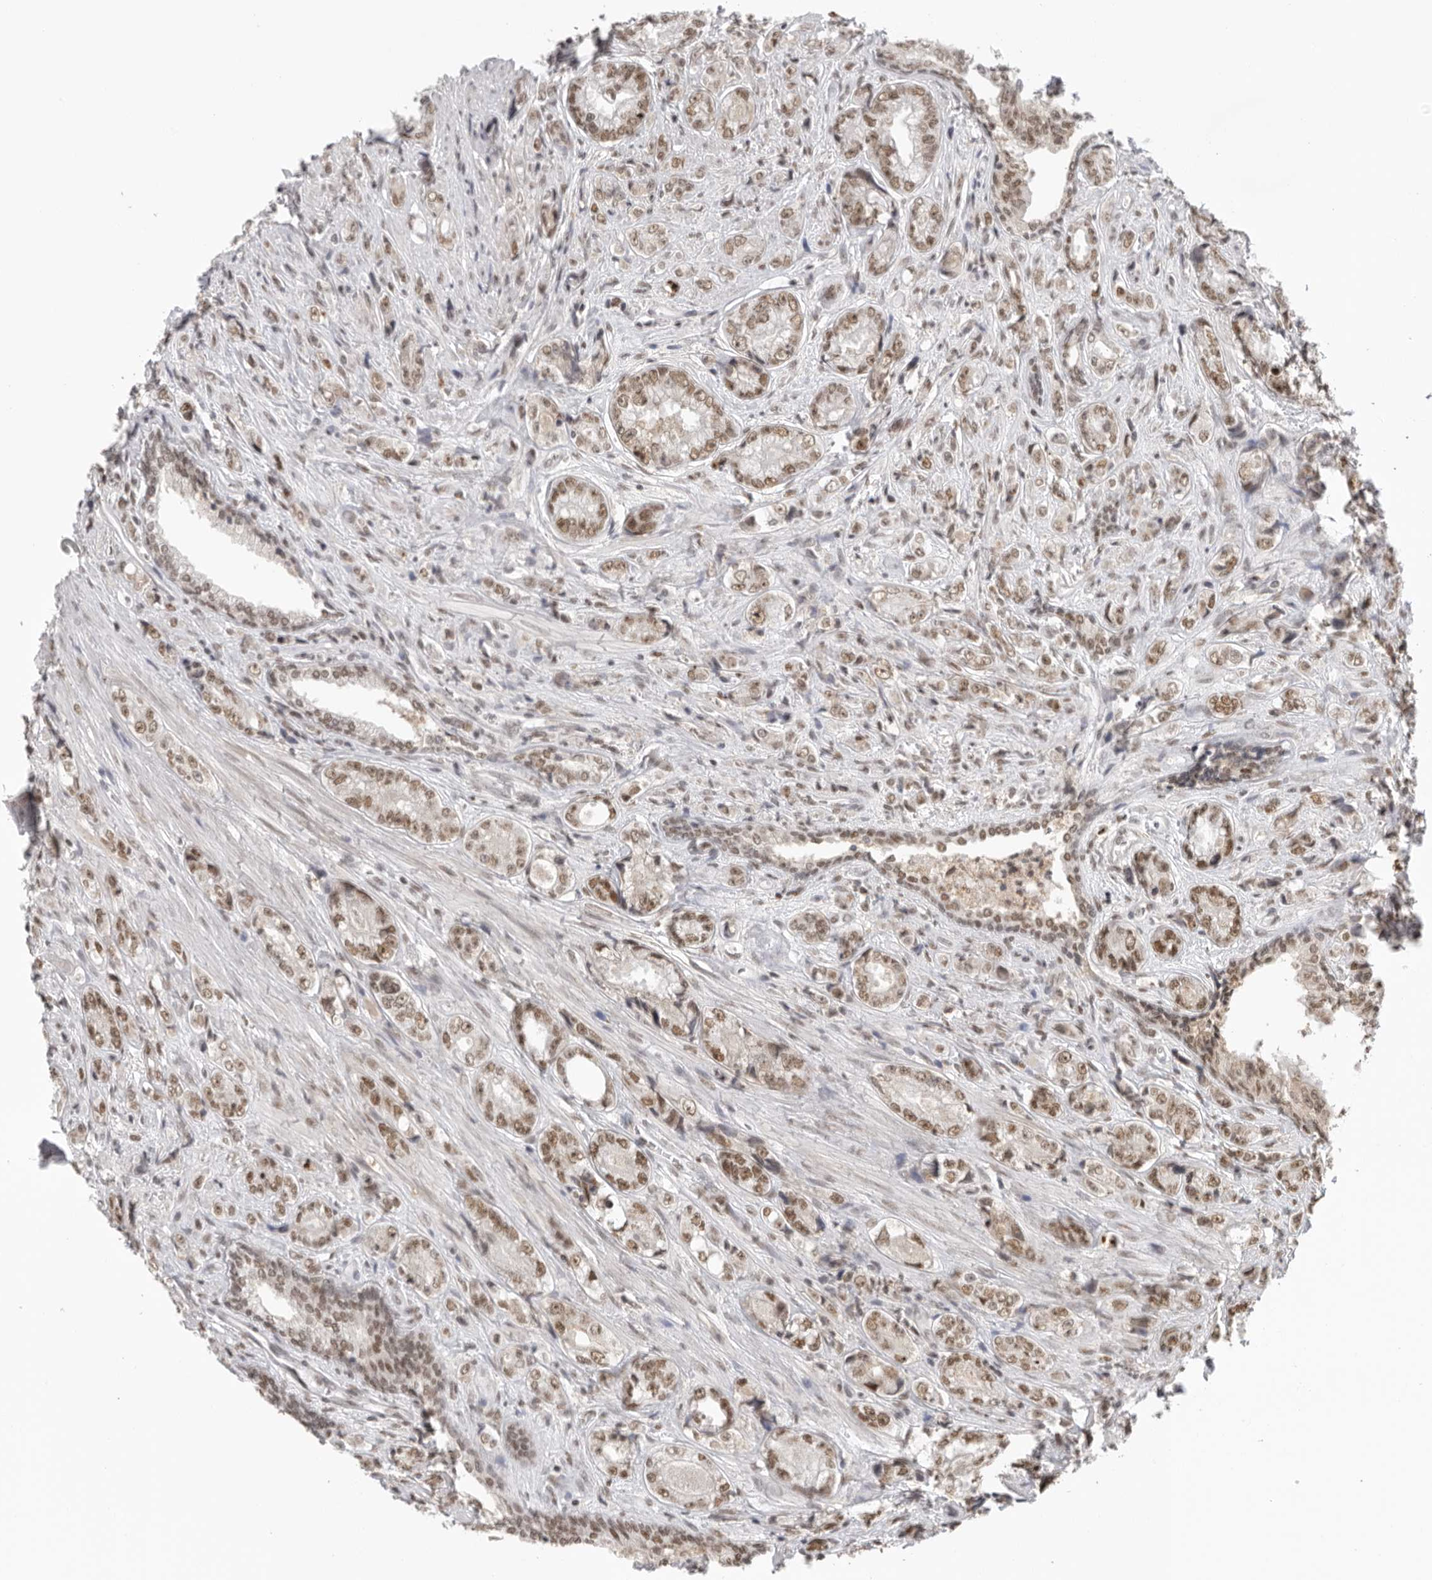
{"staining": {"intensity": "moderate", "quantity": ">75%", "location": "nuclear"}, "tissue": "prostate cancer", "cell_type": "Tumor cells", "image_type": "cancer", "snomed": [{"axis": "morphology", "description": "Adenocarcinoma, High grade"}, {"axis": "topography", "description": "Prostate"}], "caption": "Protein staining of prostate cancer (adenocarcinoma (high-grade)) tissue demonstrates moderate nuclear expression in about >75% of tumor cells. (IHC, brightfield microscopy, high magnification).", "gene": "RPA2", "patient": {"sex": "male", "age": 61}}